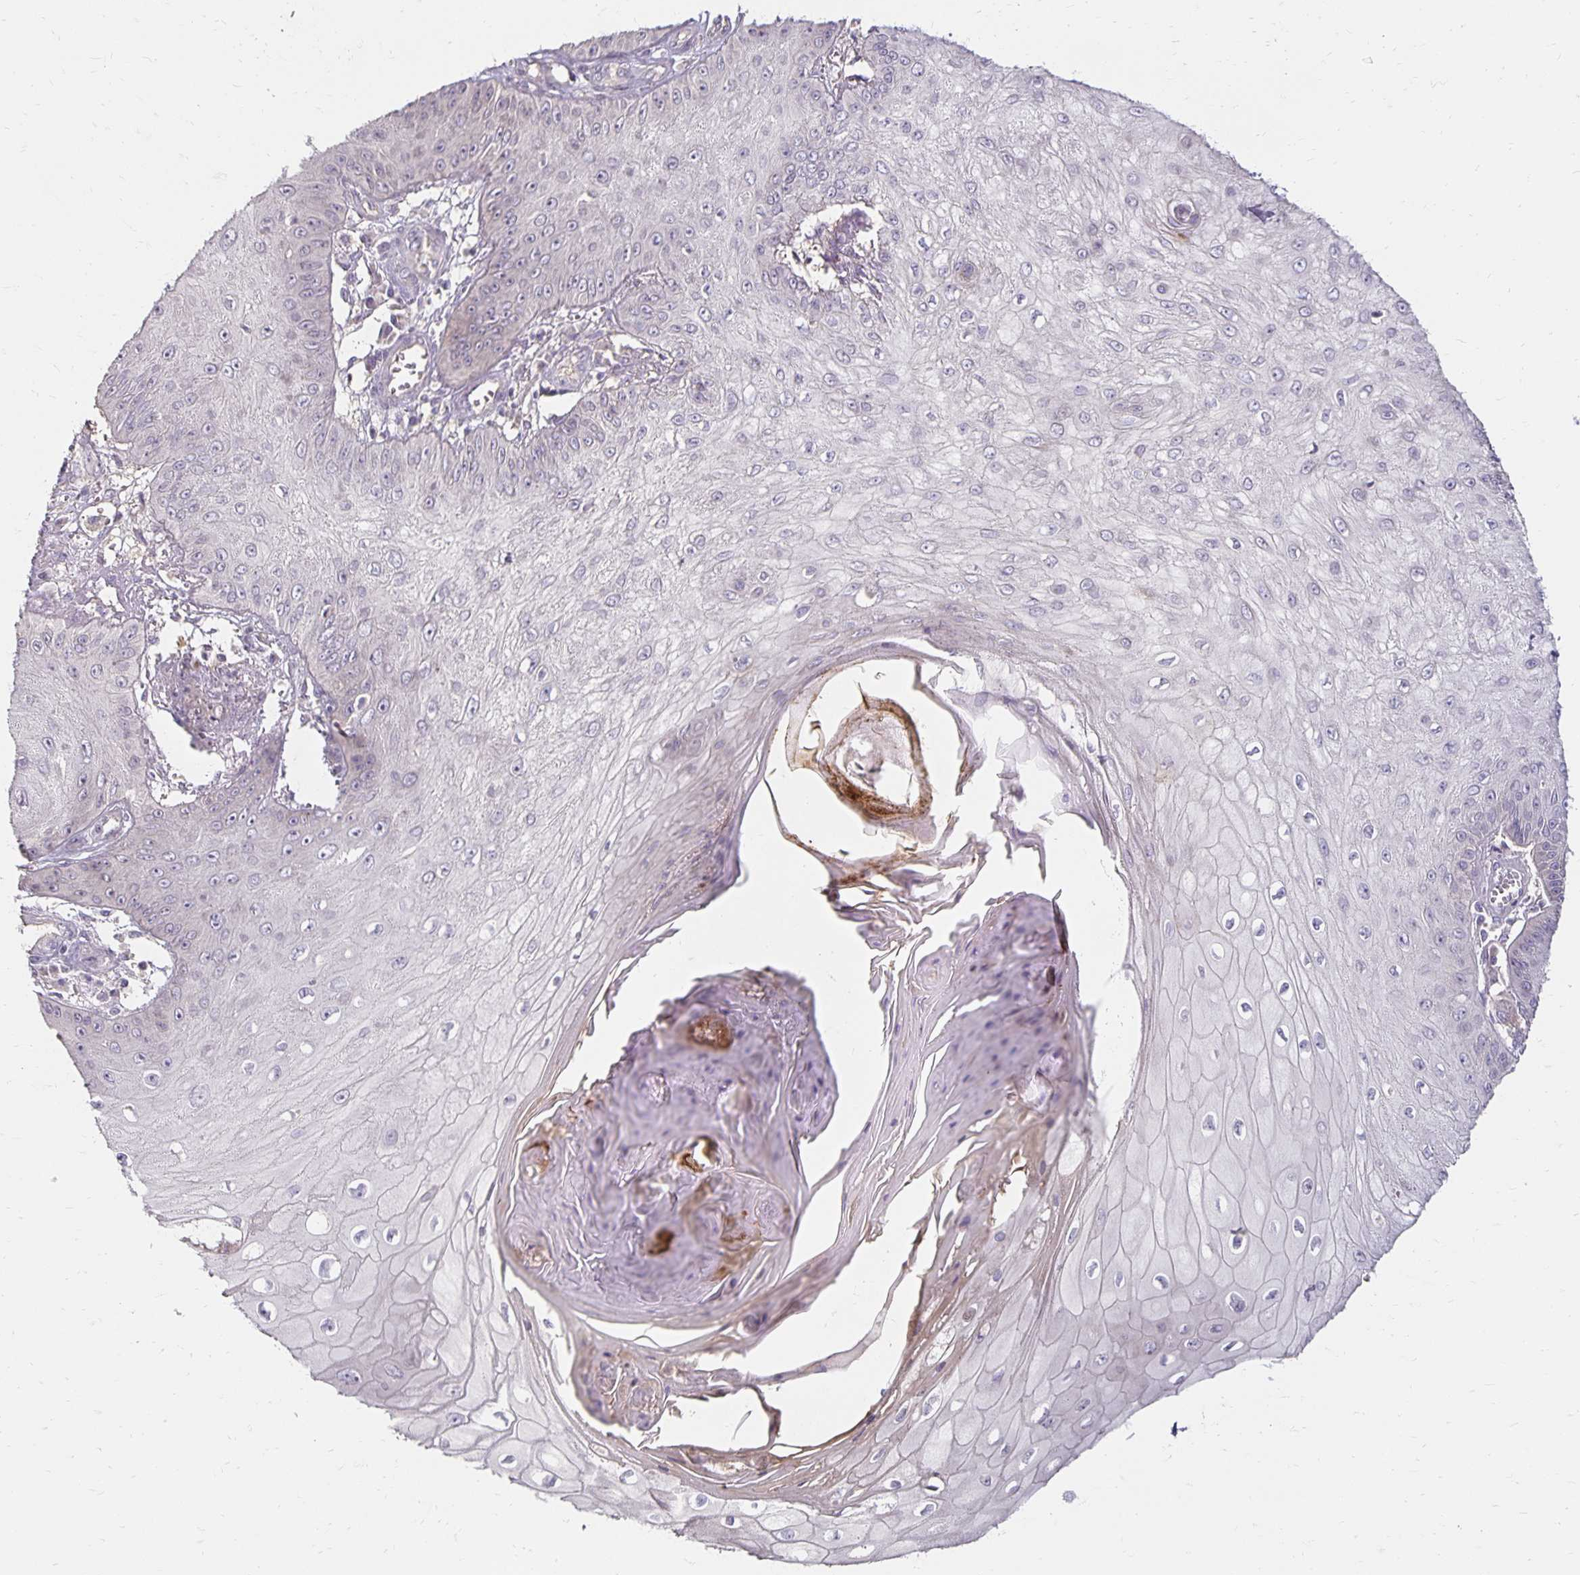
{"staining": {"intensity": "negative", "quantity": "none", "location": "none"}, "tissue": "skin cancer", "cell_type": "Tumor cells", "image_type": "cancer", "snomed": [{"axis": "morphology", "description": "Squamous cell carcinoma, NOS"}, {"axis": "topography", "description": "Skin"}], "caption": "Skin squamous cell carcinoma stained for a protein using IHC exhibits no expression tumor cells.", "gene": "CST6", "patient": {"sex": "male", "age": 70}}